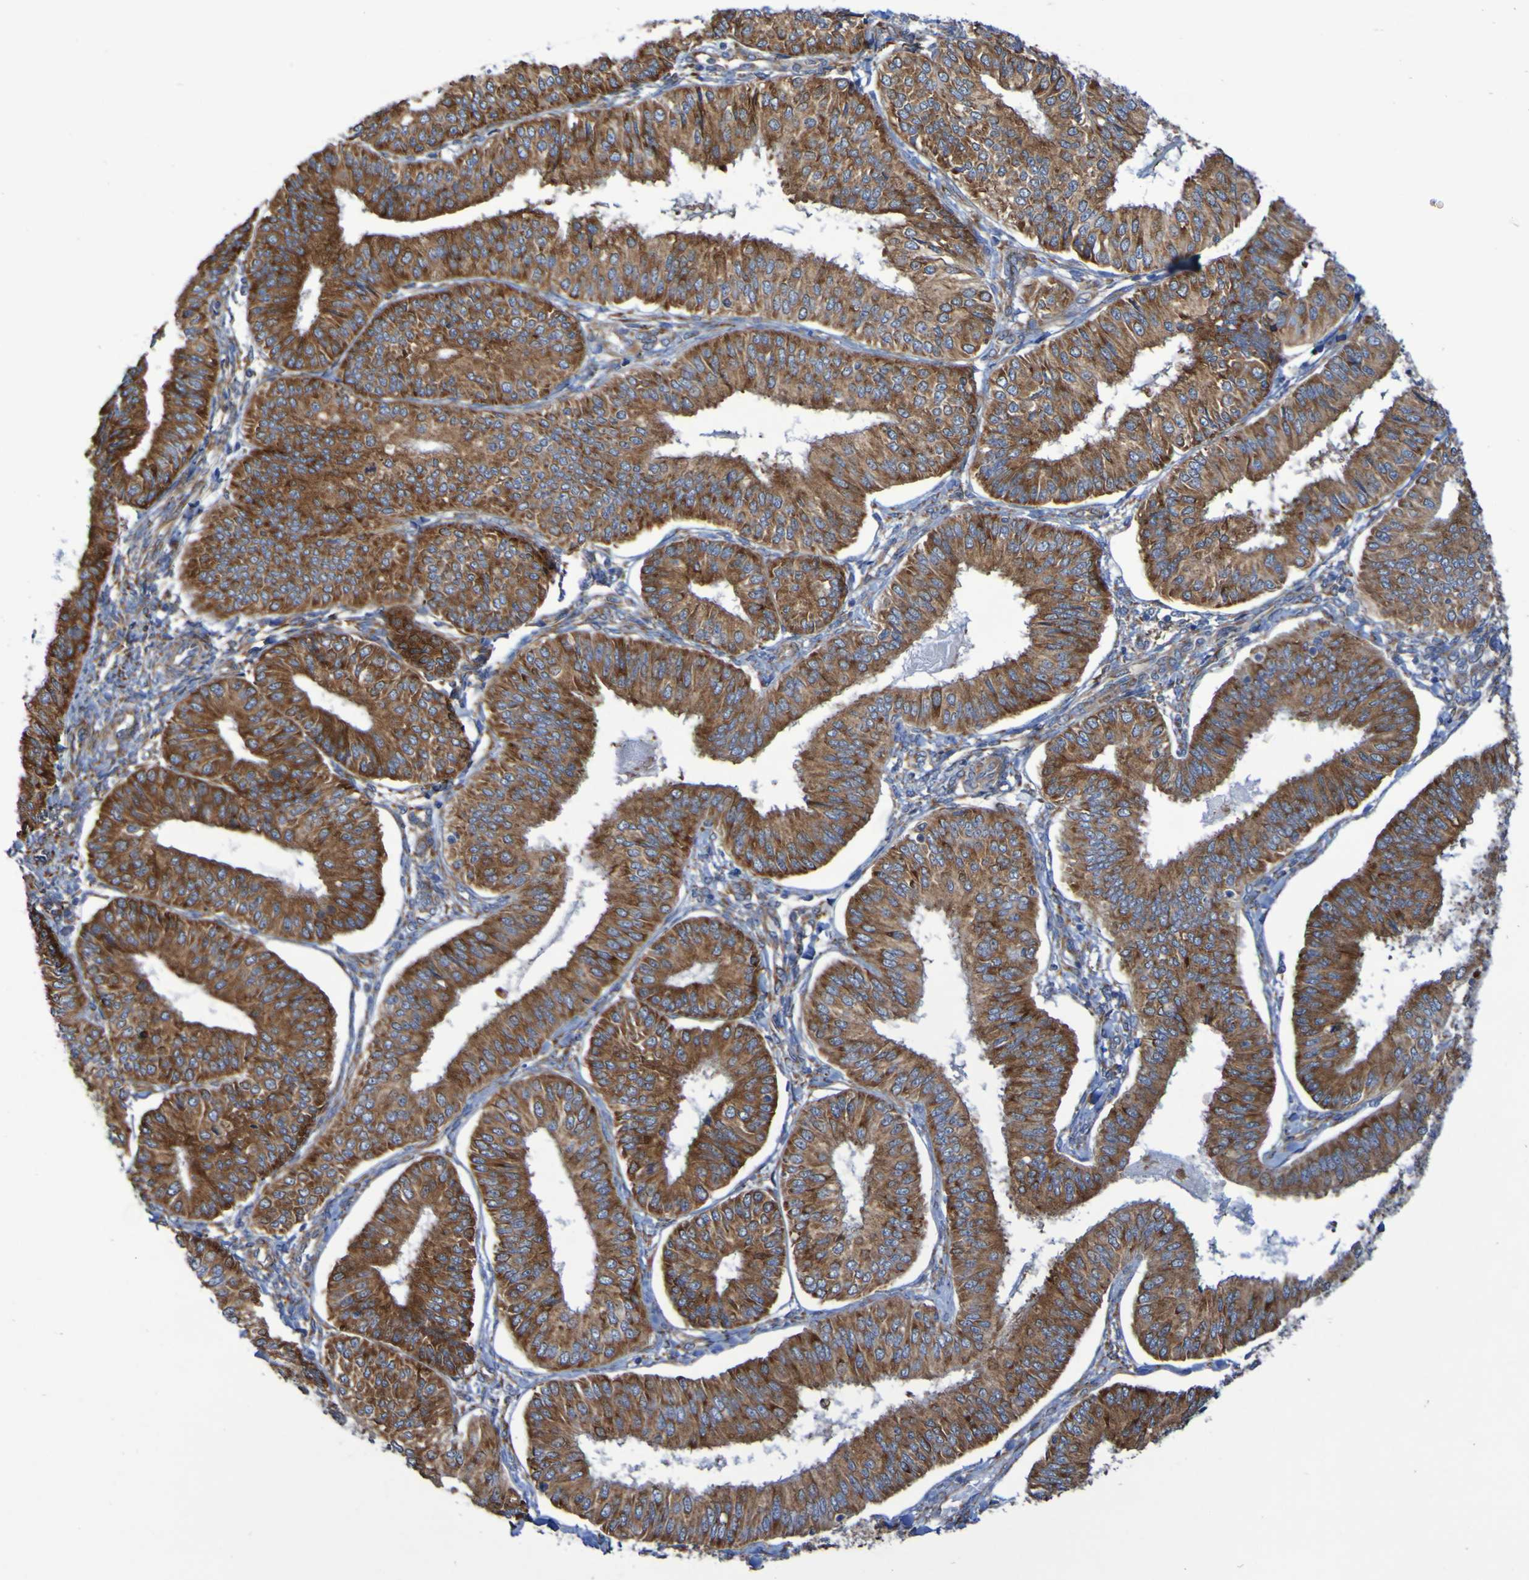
{"staining": {"intensity": "strong", "quantity": ">75%", "location": "cytoplasmic/membranous"}, "tissue": "endometrial cancer", "cell_type": "Tumor cells", "image_type": "cancer", "snomed": [{"axis": "morphology", "description": "Adenocarcinoma, NOS"}, {"axis": "topography", "description": "Endometrium"}], "caption": "Immunohistochemistry (IHC) micrograph of neoplastic tissue: human endometrial cancer (adenocarcinoma) stained using immunohistochemistry (IHC) exhibits high levels of strong protein expression localized specifically in the cytoplasmic/membranous of tumor cells, appearing as a cytoplasmic/membranous brown color.", "gene": "FKBP3", "patient": {"sex": "female", "age": 58}}